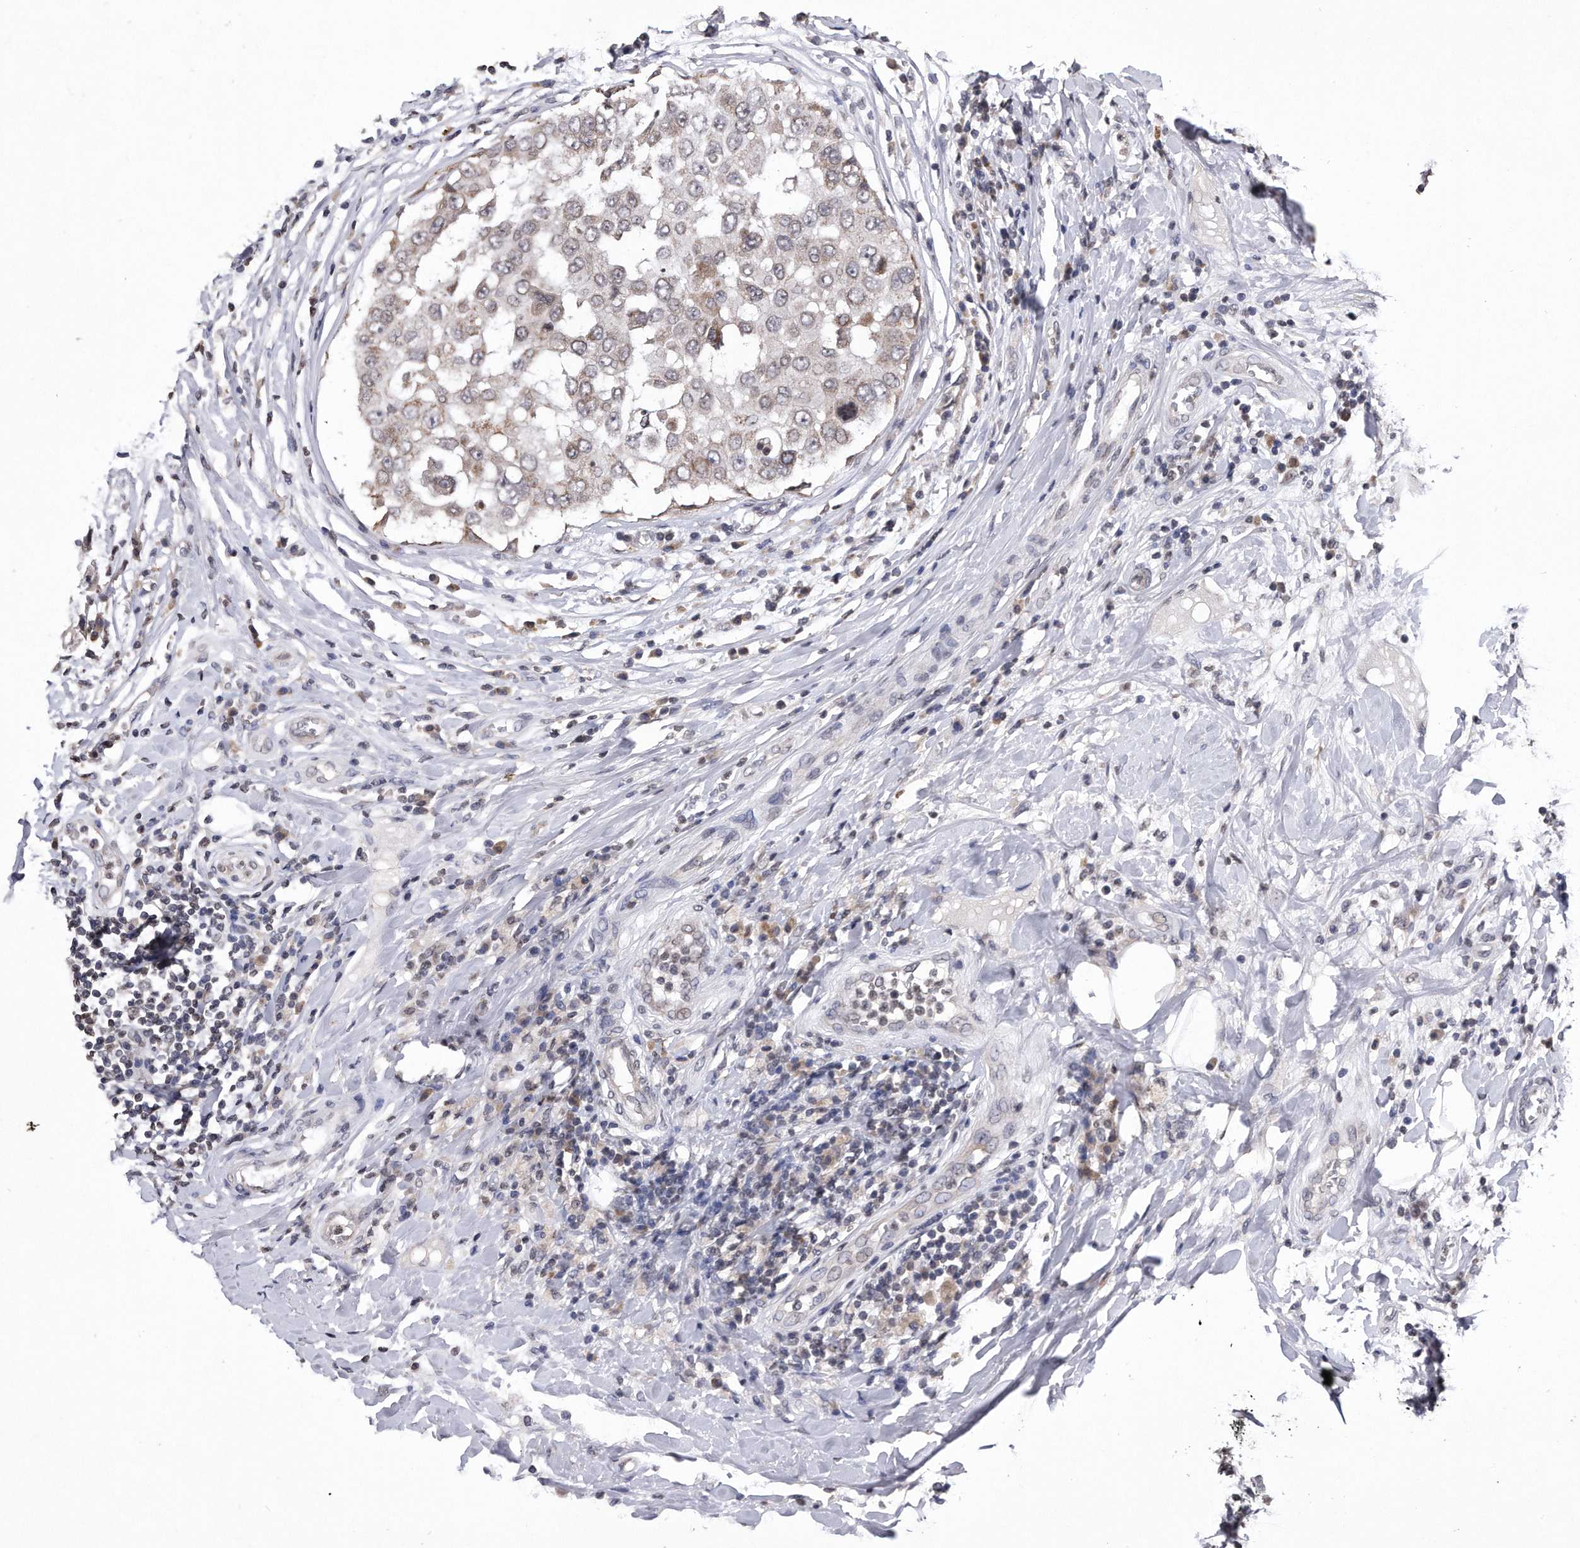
{"staining": {"intensity": "negative", "quantity": "none", "location": "none"}, "tissue": "breast cancer", "cell_type": "Tumor cells", "image_type": "cancer", "snomed": [{"axis": "morphology", "description": "Duct carcinoma"}, {"axis": "topography", "description": "Breast"}], "caption": "The histopathology image reveals no staining of tumor cells in breast cancer (intraductal carcinoma).", "gene": "DAB1", "patient": {"sex": "female", "age": 27}}